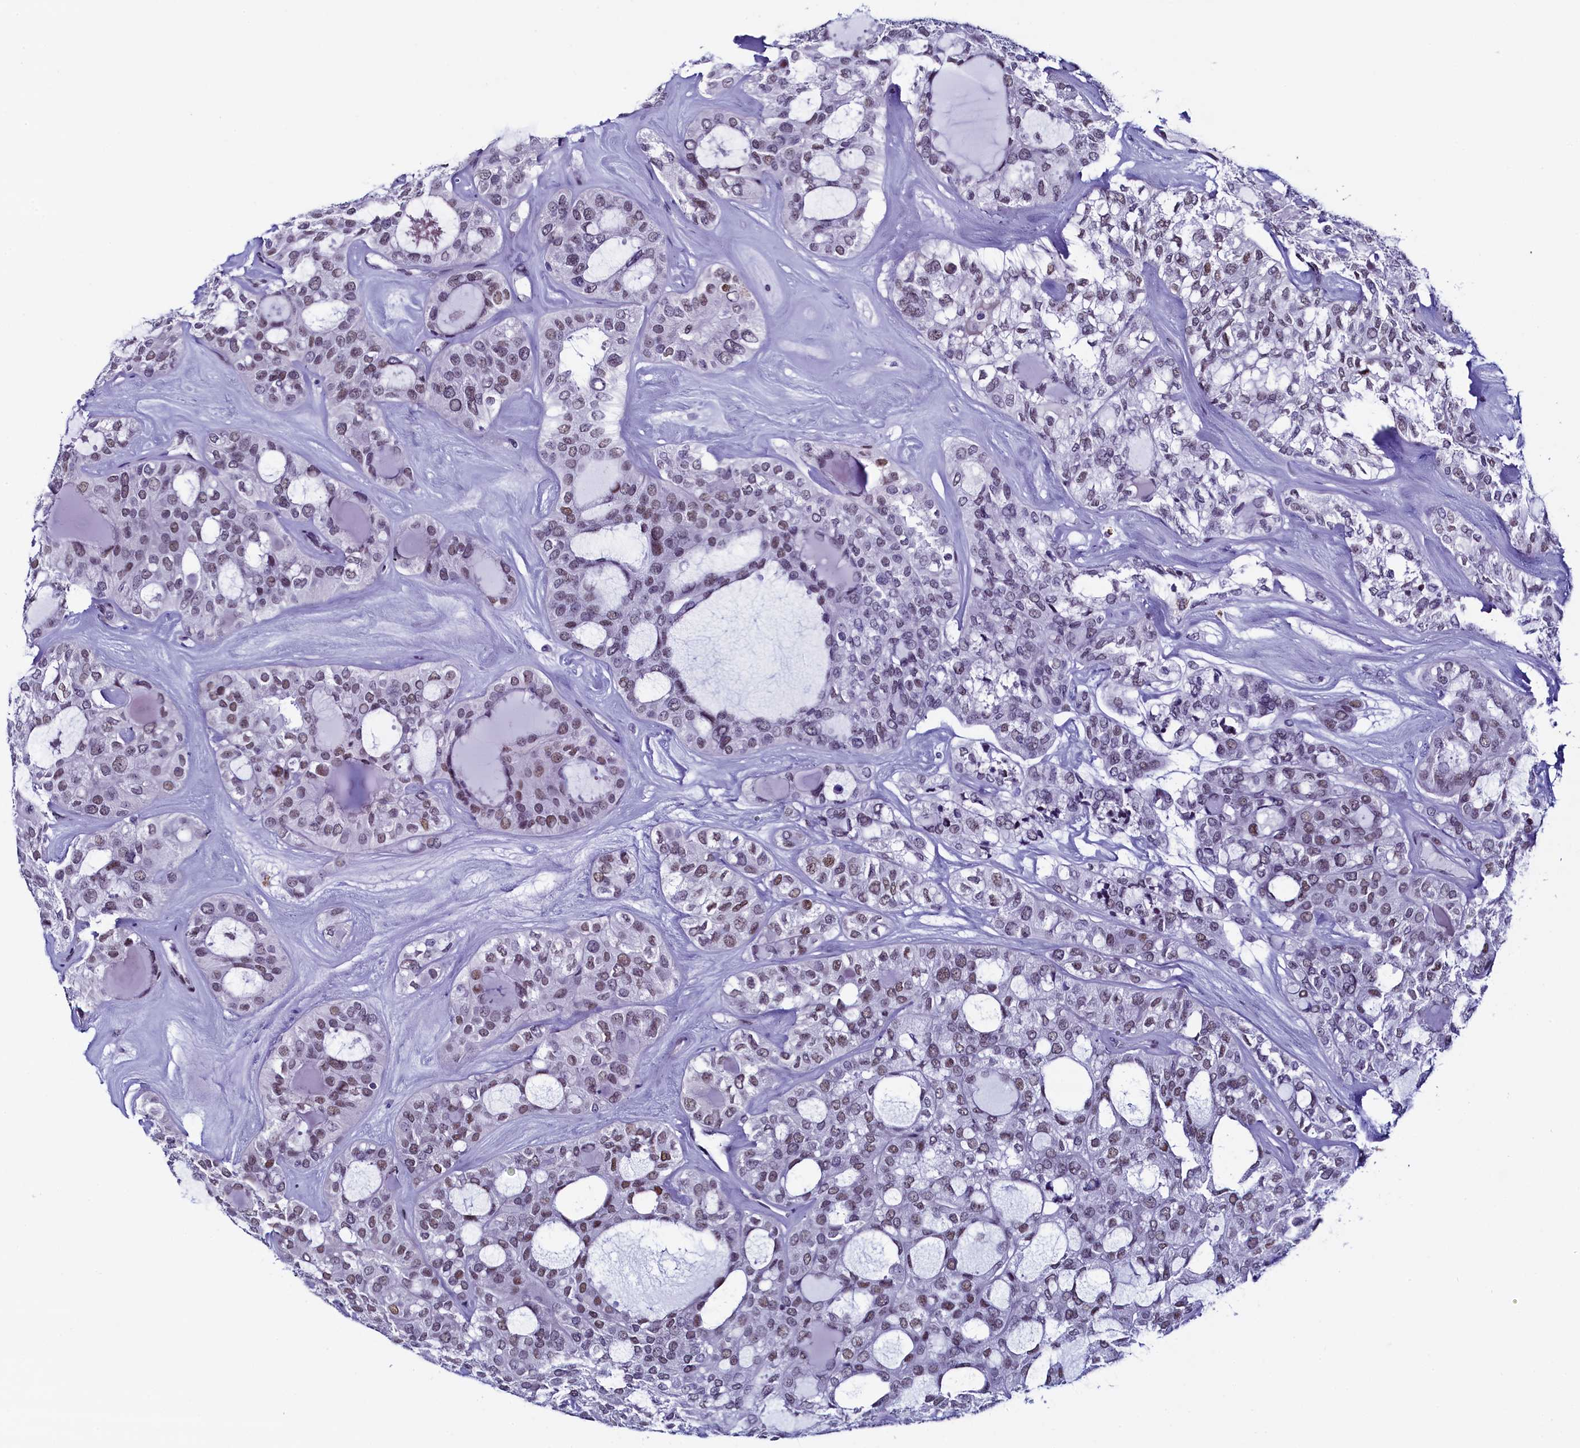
{"staining": {"intensity": "weak", "quantity": ">75%", "location": "nuclear"}, "tissue": "thyroid cancer", "cell_type": "Tumor cells", "image_type": "cancer", "snomed": [{"axis": "morphology", "description": "Follicular adenoma carcinoma, NOS"}, {"axis": "topography", "description": "Thyroid gland"}], "caption": "Follicular adenoma carcinoma (thyroid) tissue displays weak nuclear expression in approximately >75% of tumor cells, visualized by immunohistochemistry. (Brightfield microscopy of DAB IHC at high magnification).", "gene": "SUGP2", "patient": {"sex": "male", "age": 75}}